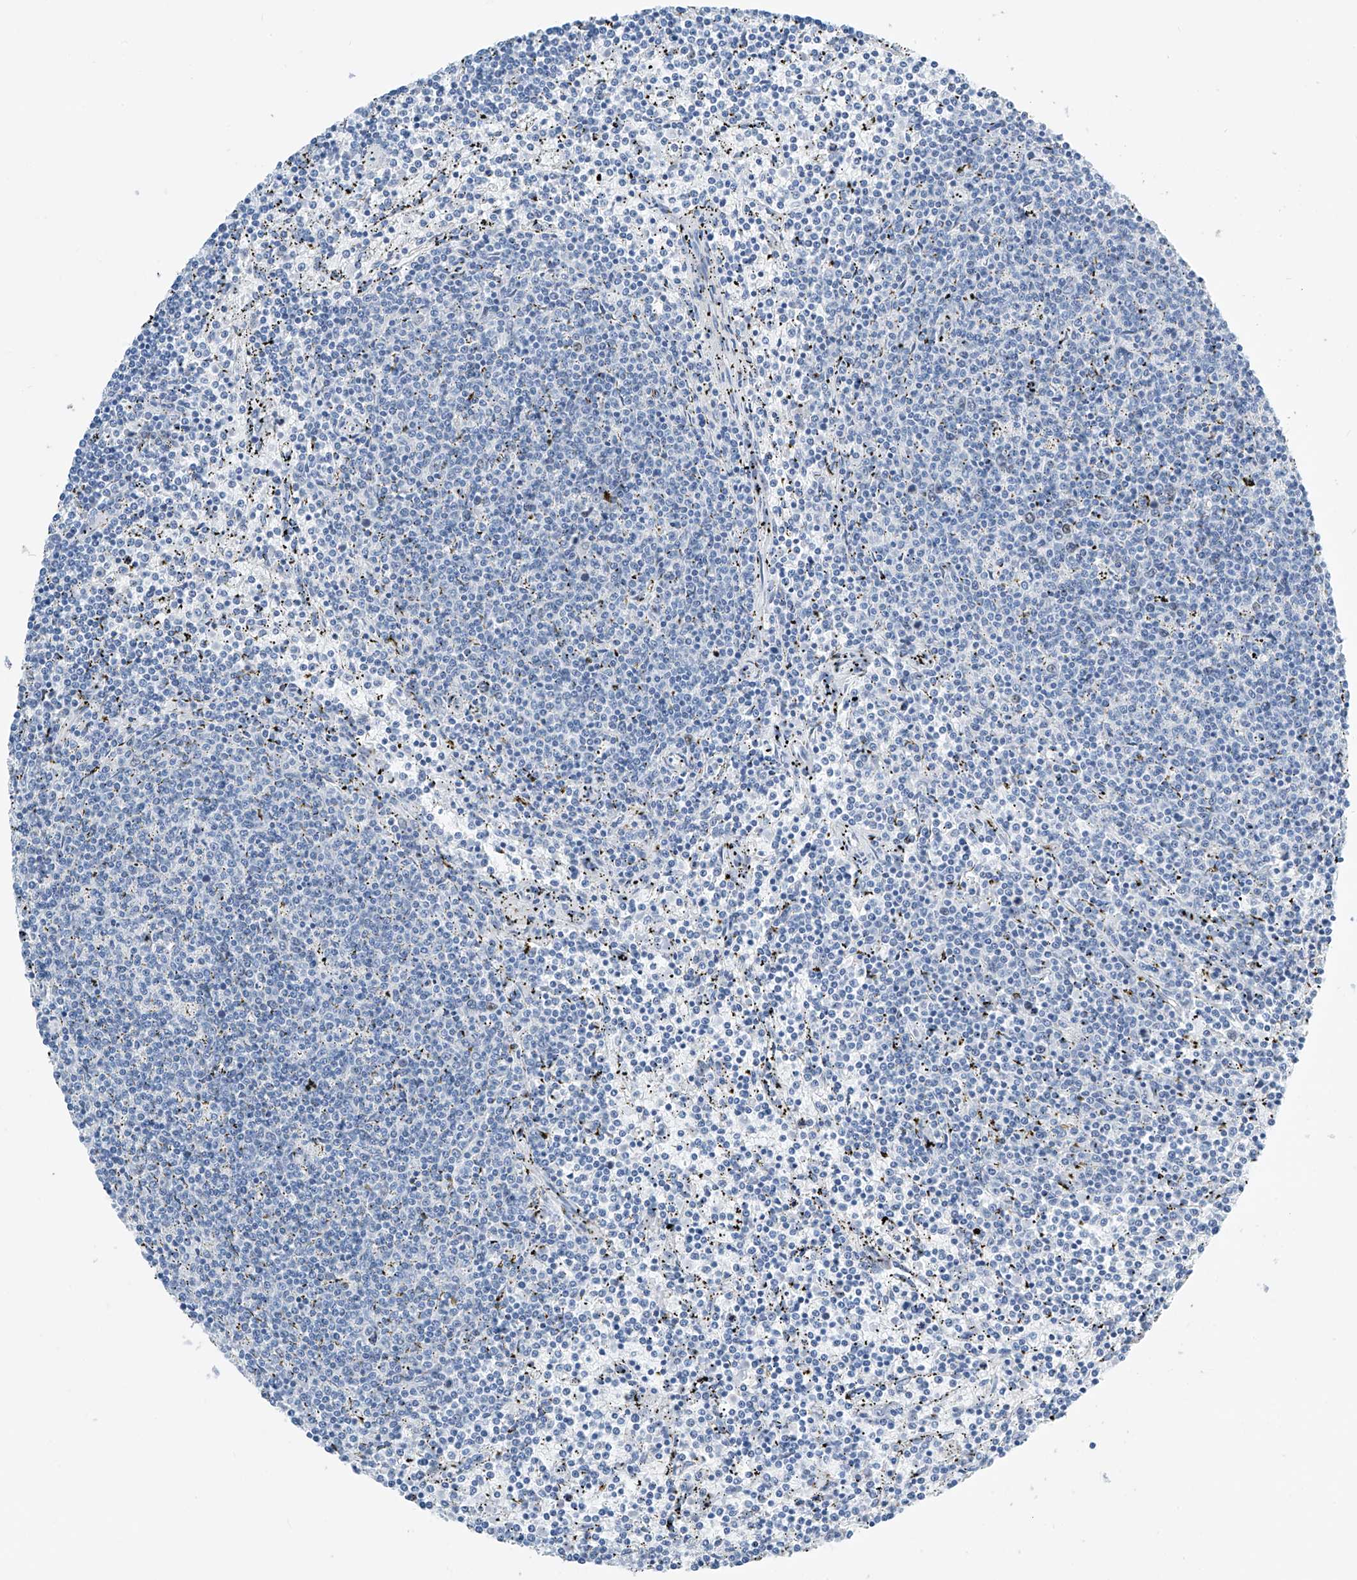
{"staining": {"intensity": "negative", "quantity": "none", "location": "none"}, "tissue": "lymphoma", "cell_type": "Tumor cells", "image_type": "cancer", "snomed": [{"axis": "morphology", "description": "Malignant lymphoma, non-Hodgkin's type, Low grade"}, {"axis": "topography", "description": "Spleen"}], "caption": "Tumor cells are negative for brown protein staining in malignant lymphoma, non-Hodgkin's type (low-grade).", "gene": "SGO2", "patient": {"sex": "female", "age": 50}}